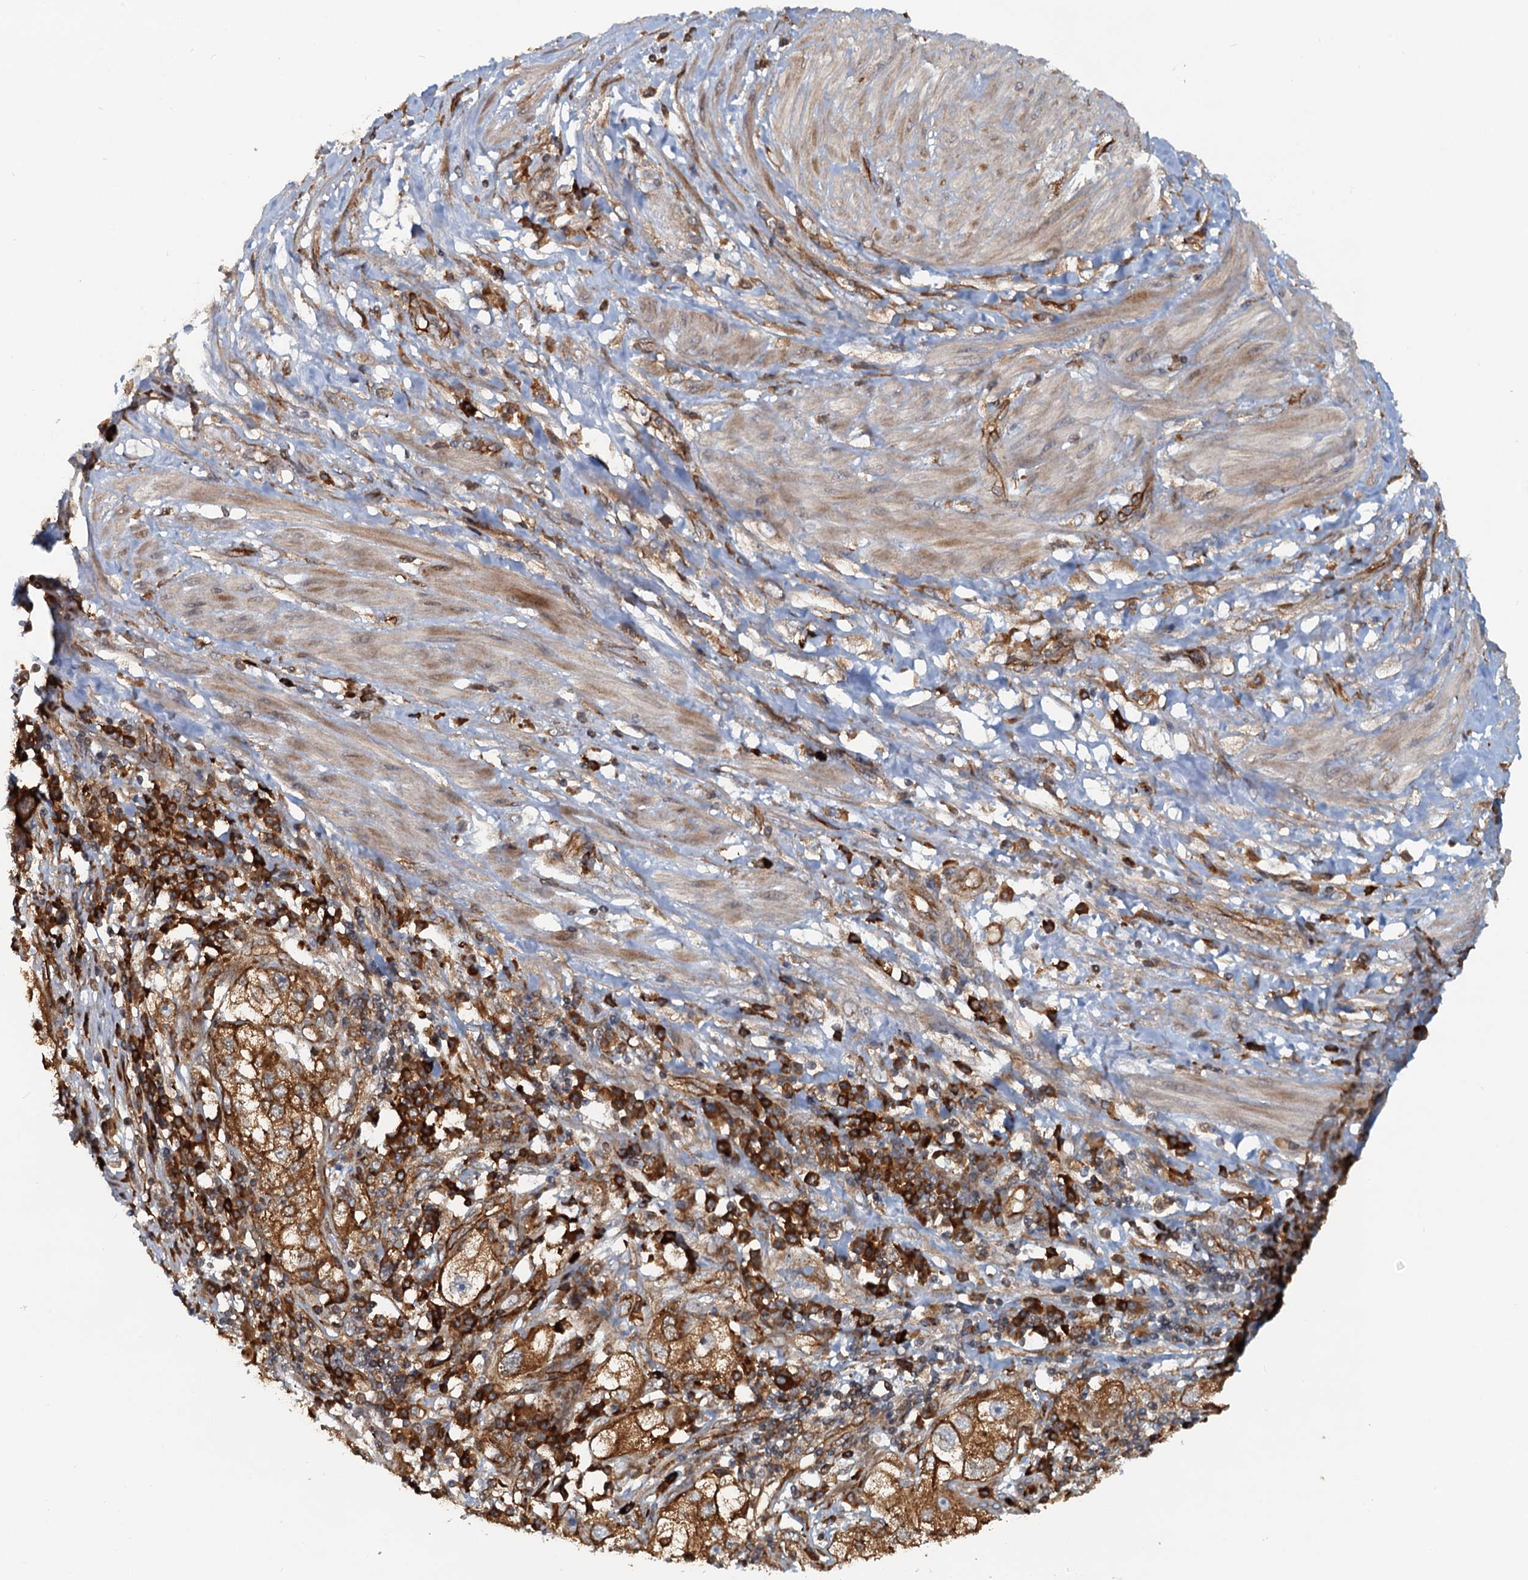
{"staining": {"intensity": "moderate", "quantity": ">75%", "location": "cytoplasmic/membranous"}, "tissue": "endometrial cancer", "cell_type": "Tumor cells", "image_type": "cancer", "snomed": [{"axis": "morphology", "description": "Adenocarcinoma, NOS"}, {"axis": "topography", "description": "Endometrium"}], "caption": "The immunohistochemical stain highlights moderate cytoplasmic/membranous staining in tumor cells of adenocarcinoma (endometrial) tissue.", "gene": "NIPAL3", "patient": {"sex": "female", "age": 49}}